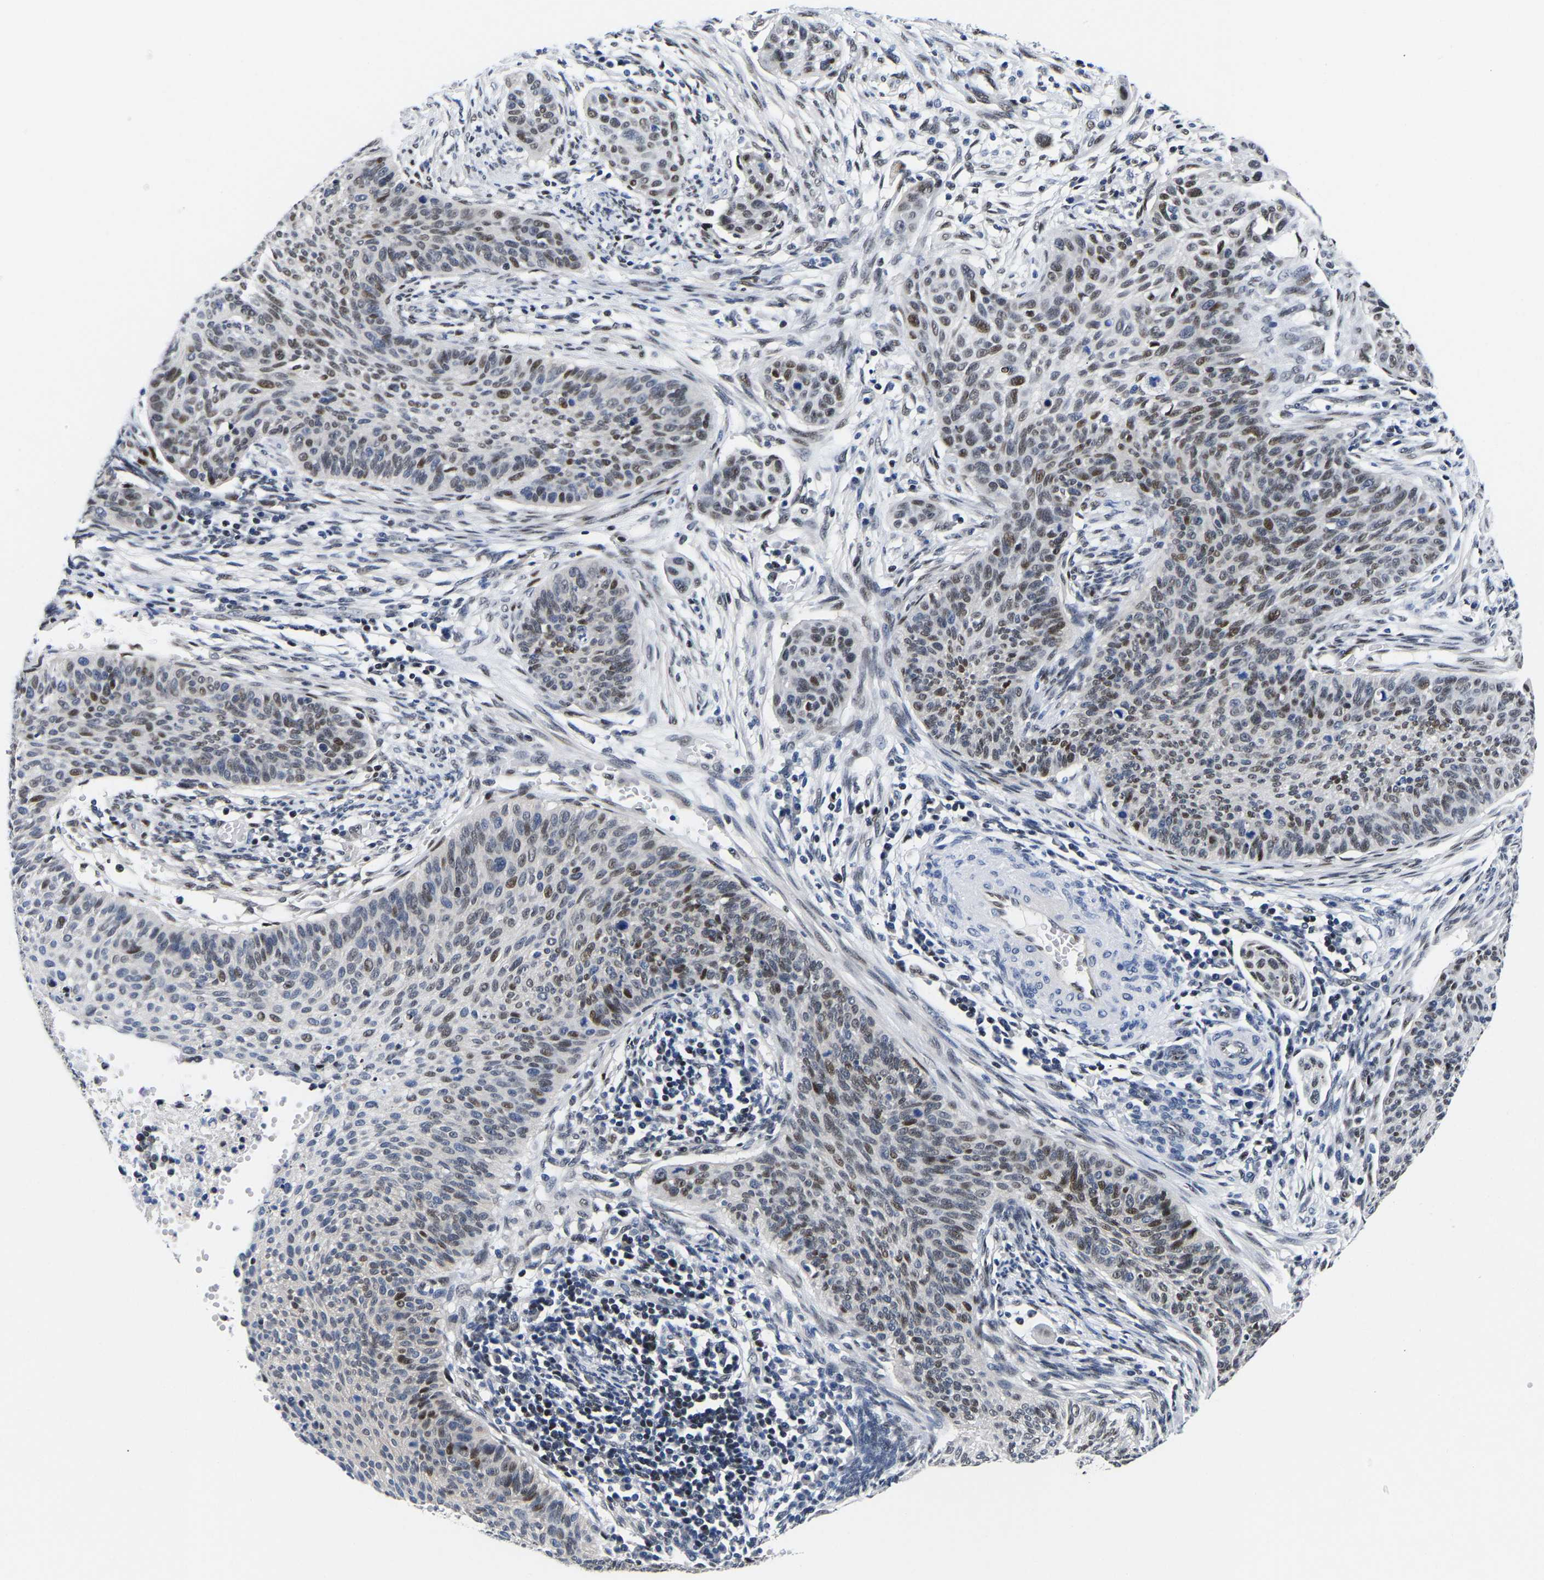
{"staining": {"intensity": "moderate", "quantity": "25%-75%", "location": "nuclear"}, "tissue": "cervical cancer", "cell_type": "Tumor cells", "image_type": "cancer", "snomed": [{"axis": "morphology", "description": "Squamous cell carcinoma, NOS"}, {"axis": "topography", "description": "Cervix"}], "caption": "High-power microscopy captured an IHC histopathology image of cervical cancer (squamous cell carcinoma), revealing moderate nuclear positivity in approximately 25%-75% of tumor cells.", "gene": "PTRHD1", "patient": {"sex": "female", "age": 70}}